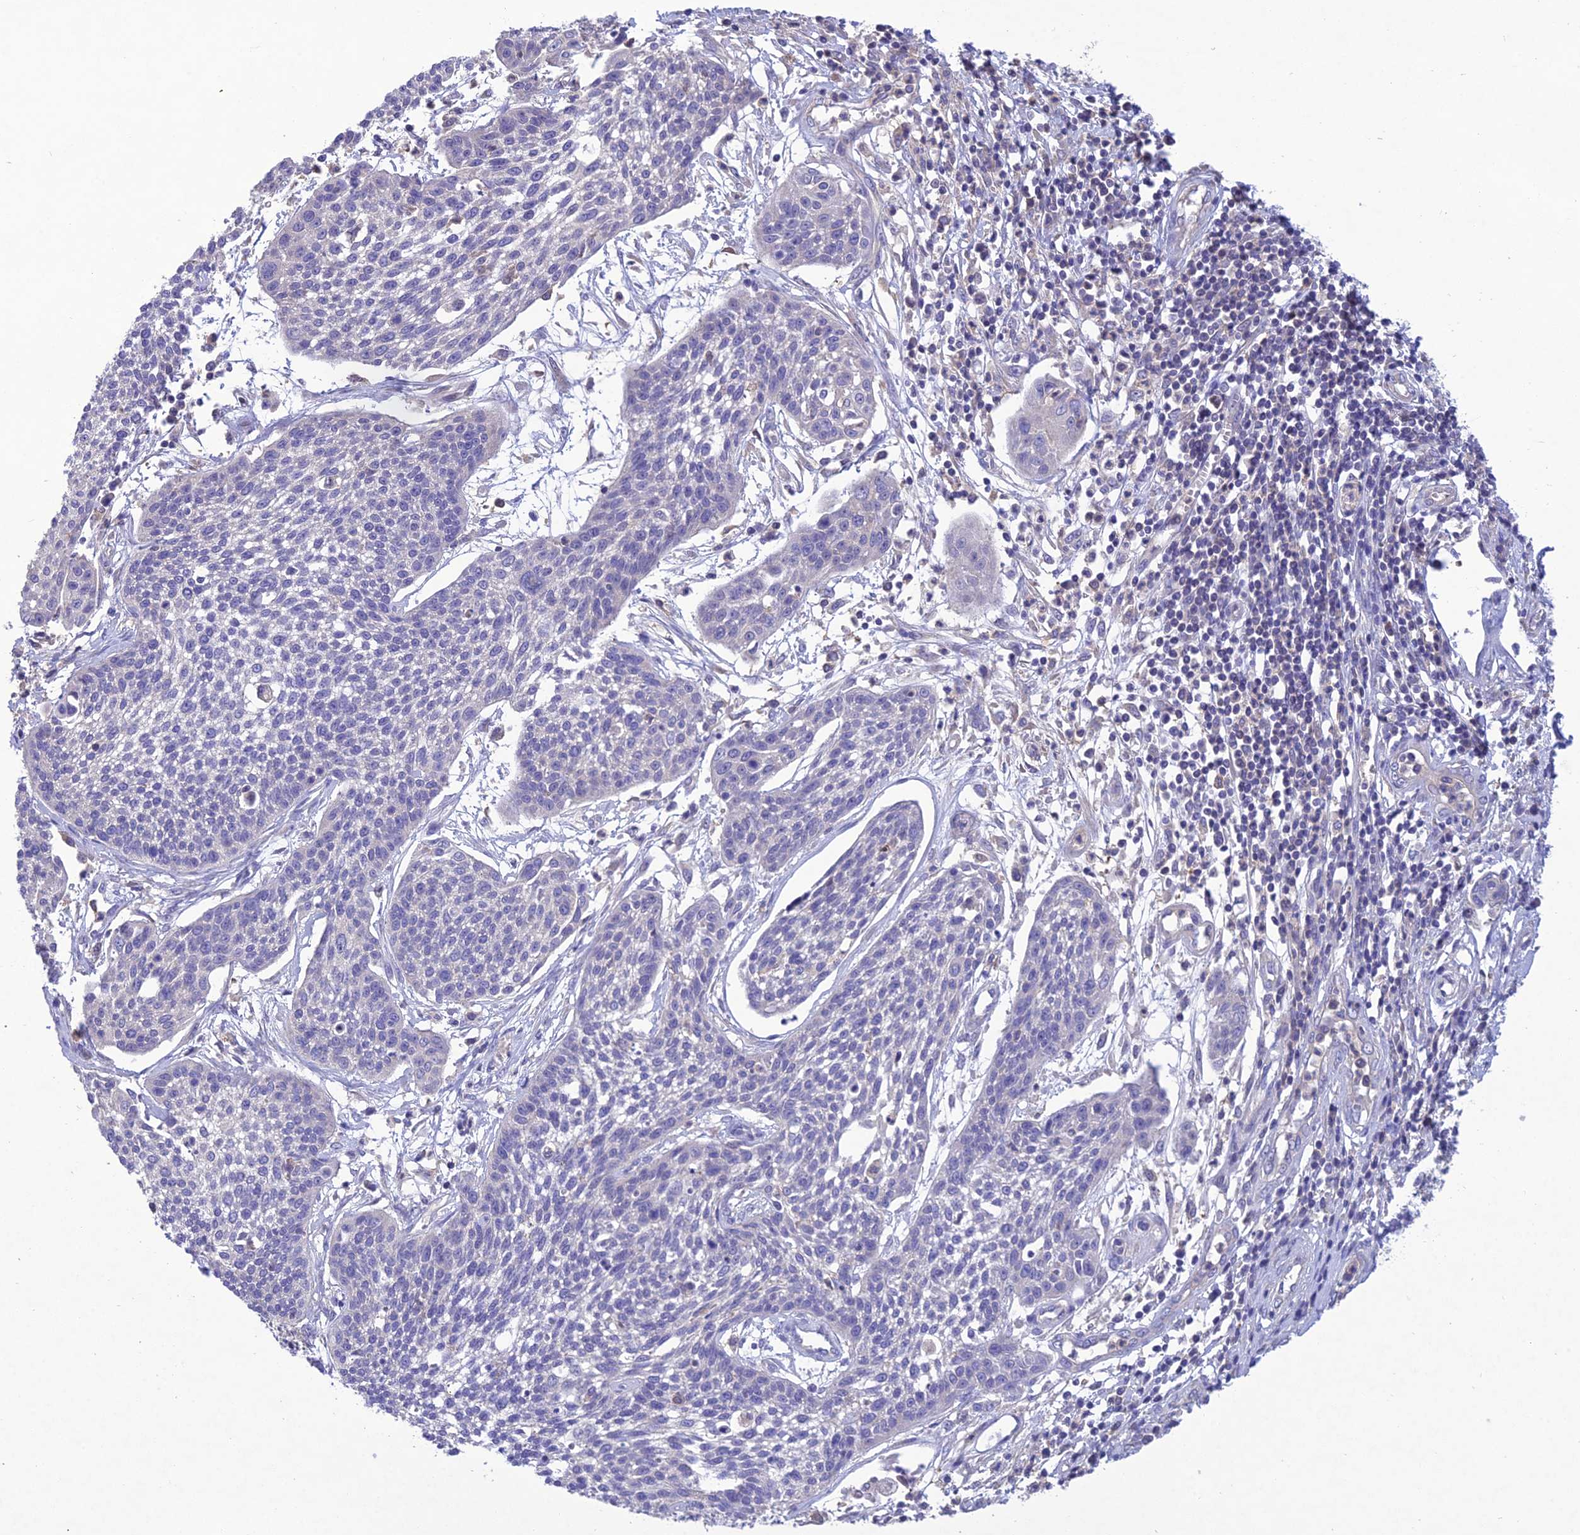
{"staining": {"intensity": "negative", "quantity": "none", "location": "none"}, "tissue": "cervical cancer", "cell_type": "Tumor cells", "image_type": "cancer", "snomed": [{"axis": "morphology", "description": "Squamous cell carcinoma, NOS"}, {"axis": "topography", "description": "Cervix"}], "caption": "A high-resolution histopathology image shows IHC staining of cervical cancer (squamous cell carcinoma), which displays no significant staining in tumor cells.", "gene": "SNX24", "patient": {"sex": "female", "age": 34}}